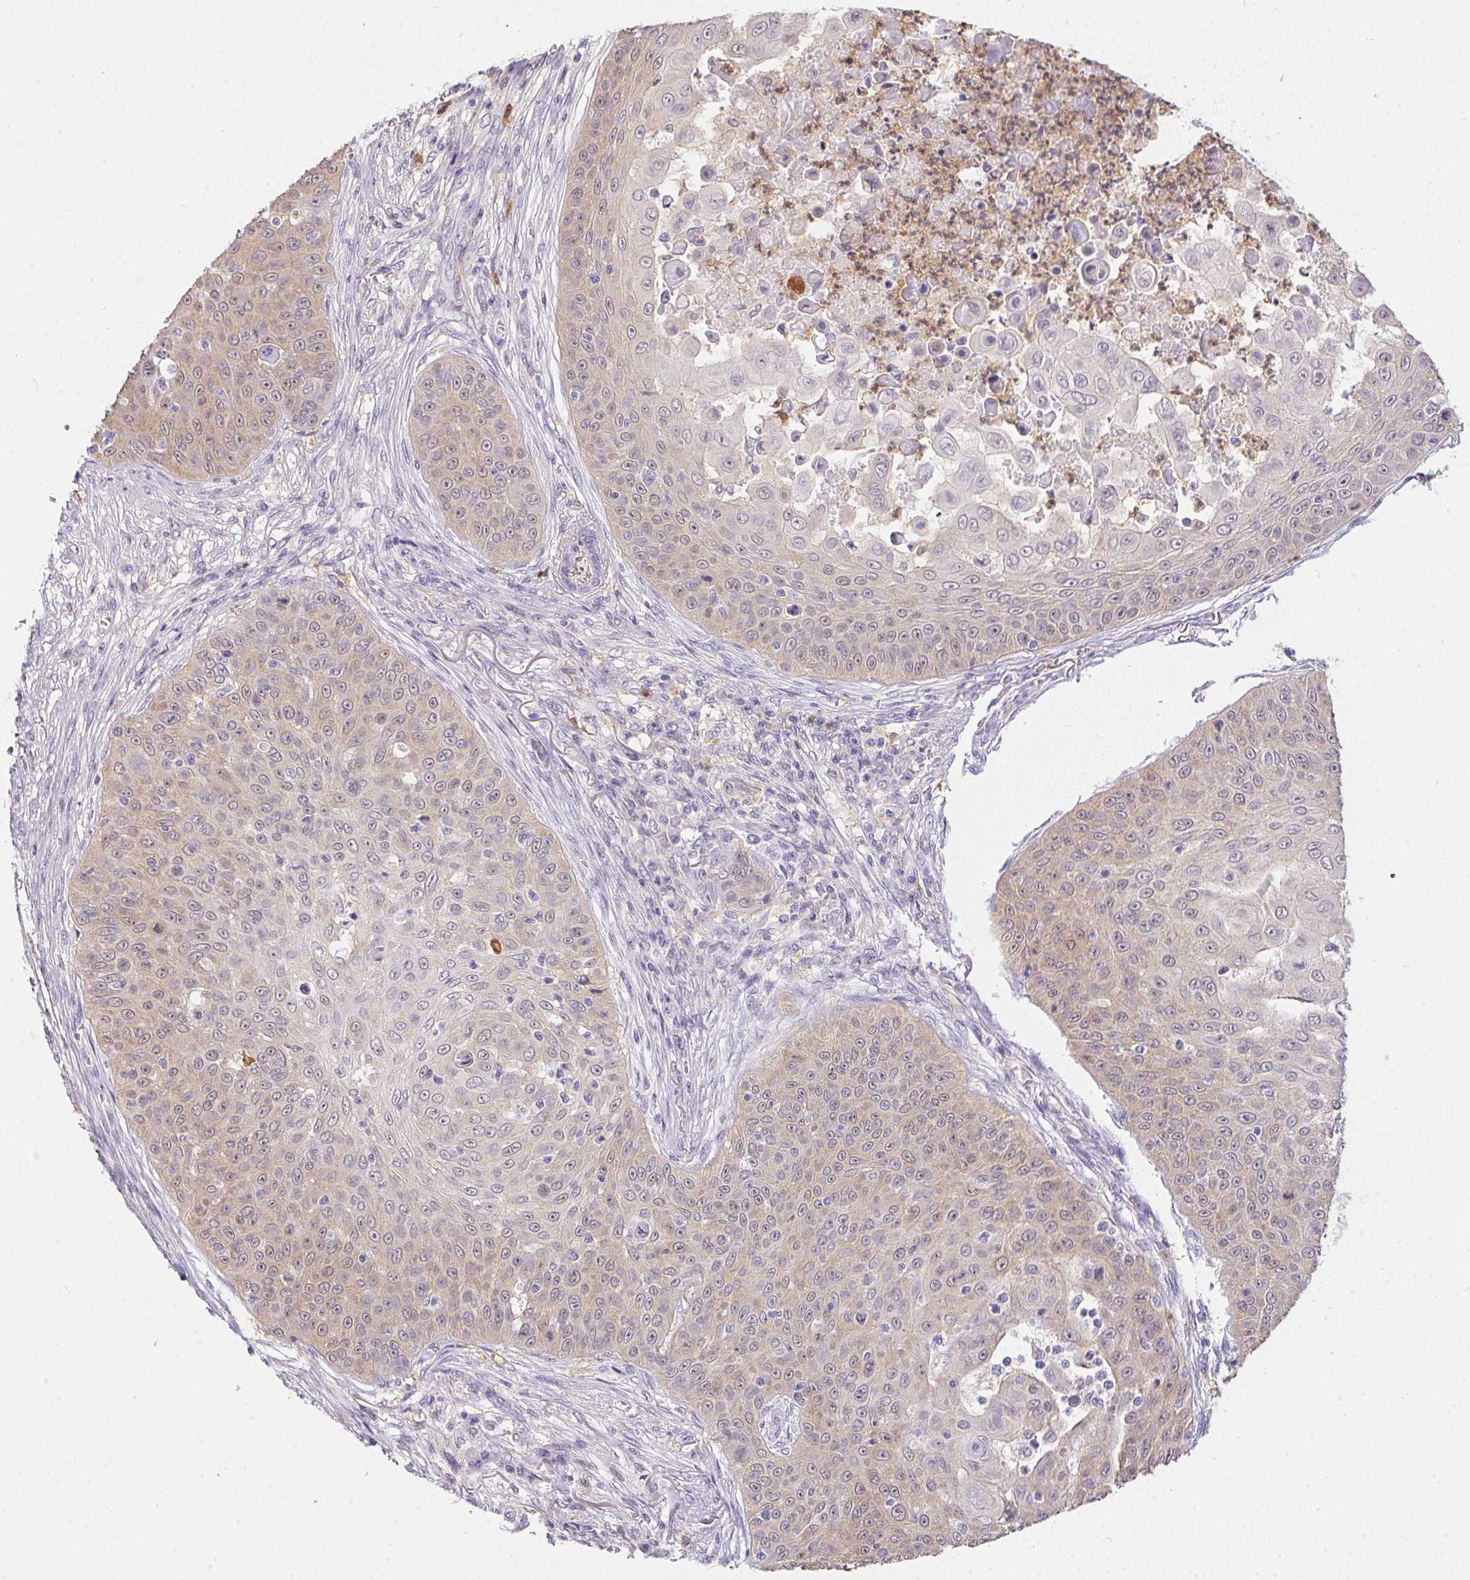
{"staining": {"intensity": "weak", "quantity": "<25%", "location": "cytoplasmic/membranous"}, "tissue": "skin cancer", "cell_type": "Tumor cells", "image_type": "cancer", "snomed": [{"axis": "morphology", "description": "Squamous cell carcinoma, NOS"}, {"axis": "topography", "description": "Skin"}], "caption": "High power microscopy image of an immunohistochemistry histopathology image of squamous cell carcinoma (skin), revealing no significant staining in tumor cells.", "gene": "DNAJC5G", "patient": {"sex": "male", "age": 82}}